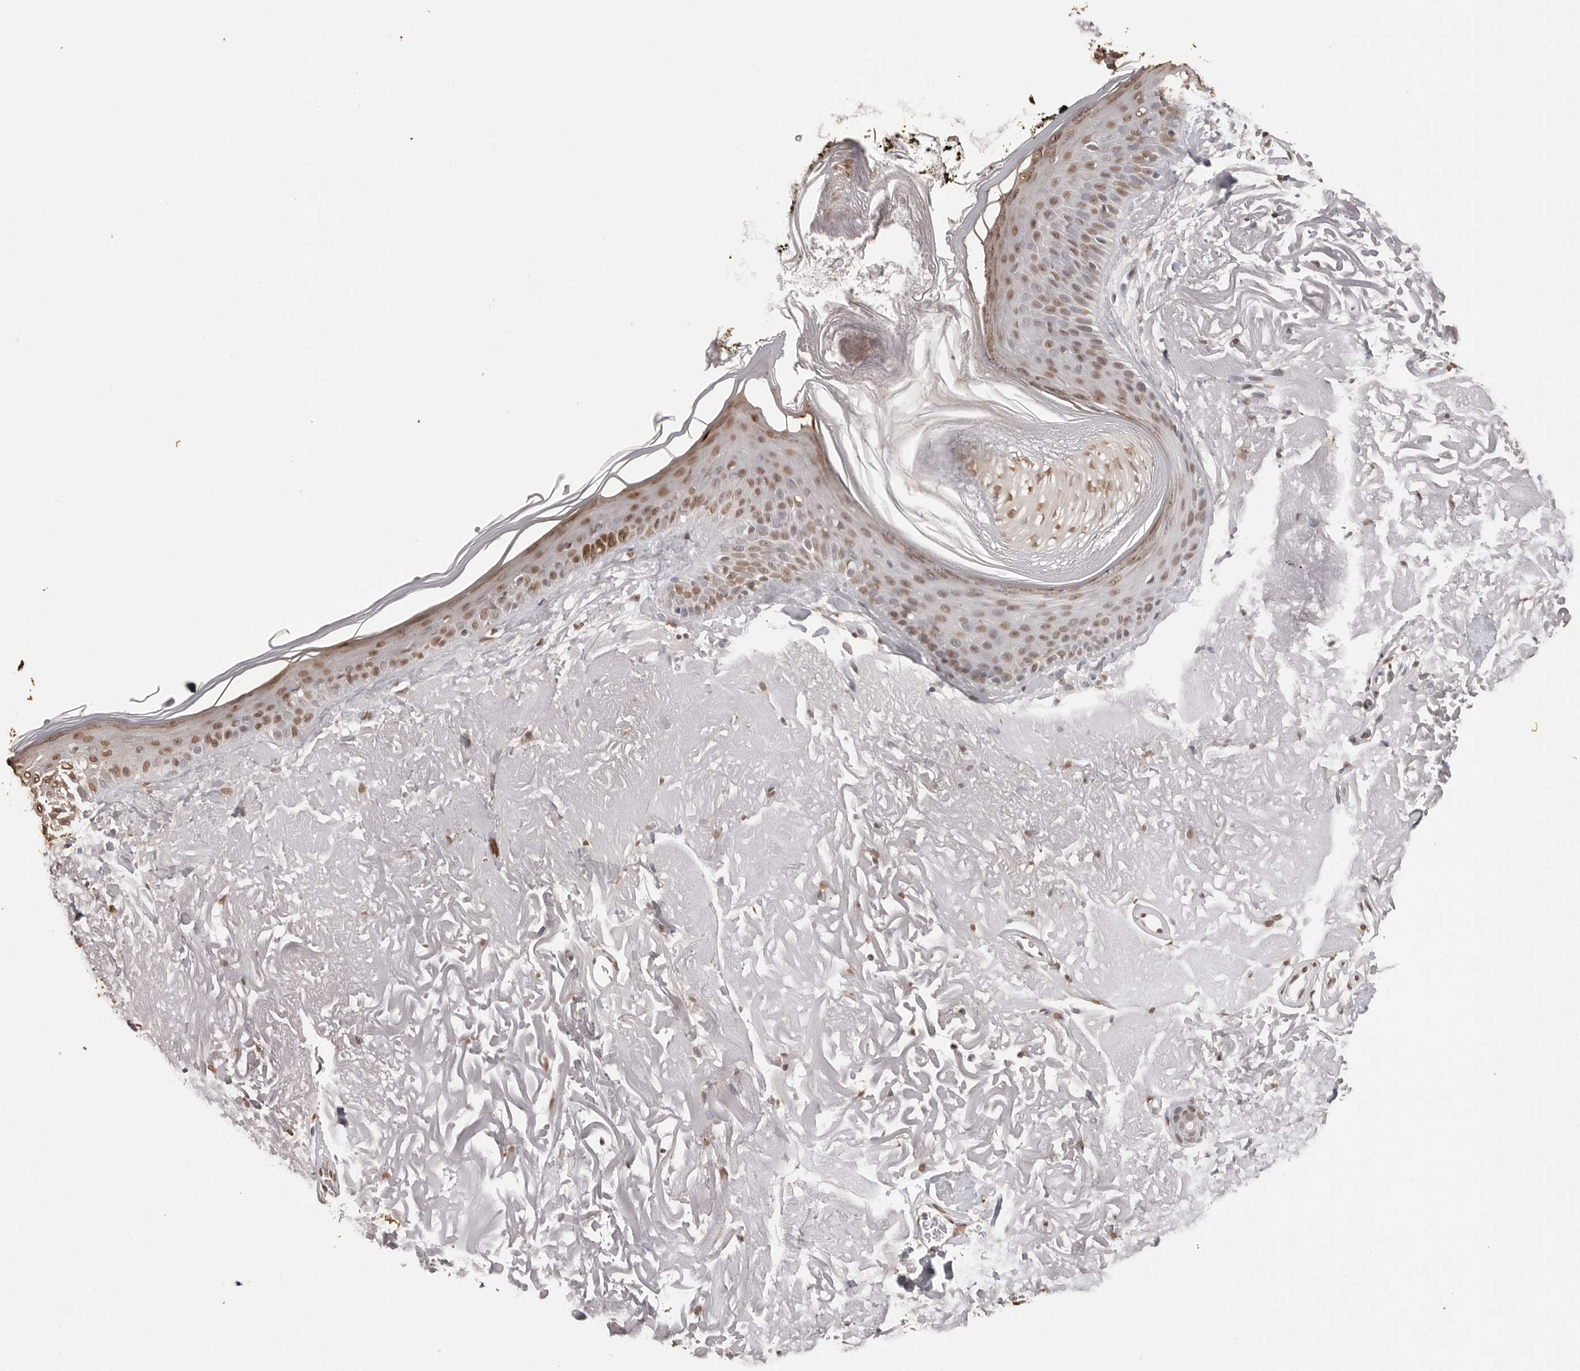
{"staining": {"intensity": "moderate", "quantity": ">75%", "location": "nuclear"}, "tissue": "skin", "cell_type": "Fibroblasts", "image_type": "normal", "snomed": [{"axis": "morphology", "description": "Normal tissue, NOS"}, {"axis": "topography", "description": "Skin"}, {"axis": "topography", "description": "Skeletal muscle"}], "caption": "This image displays IHC staining of benign human skin, with medium moderate nuclear staining in about >75% of fibroblasts.", "gene": "OLIG3", "patient": {"sex": "male", "age": 83}}